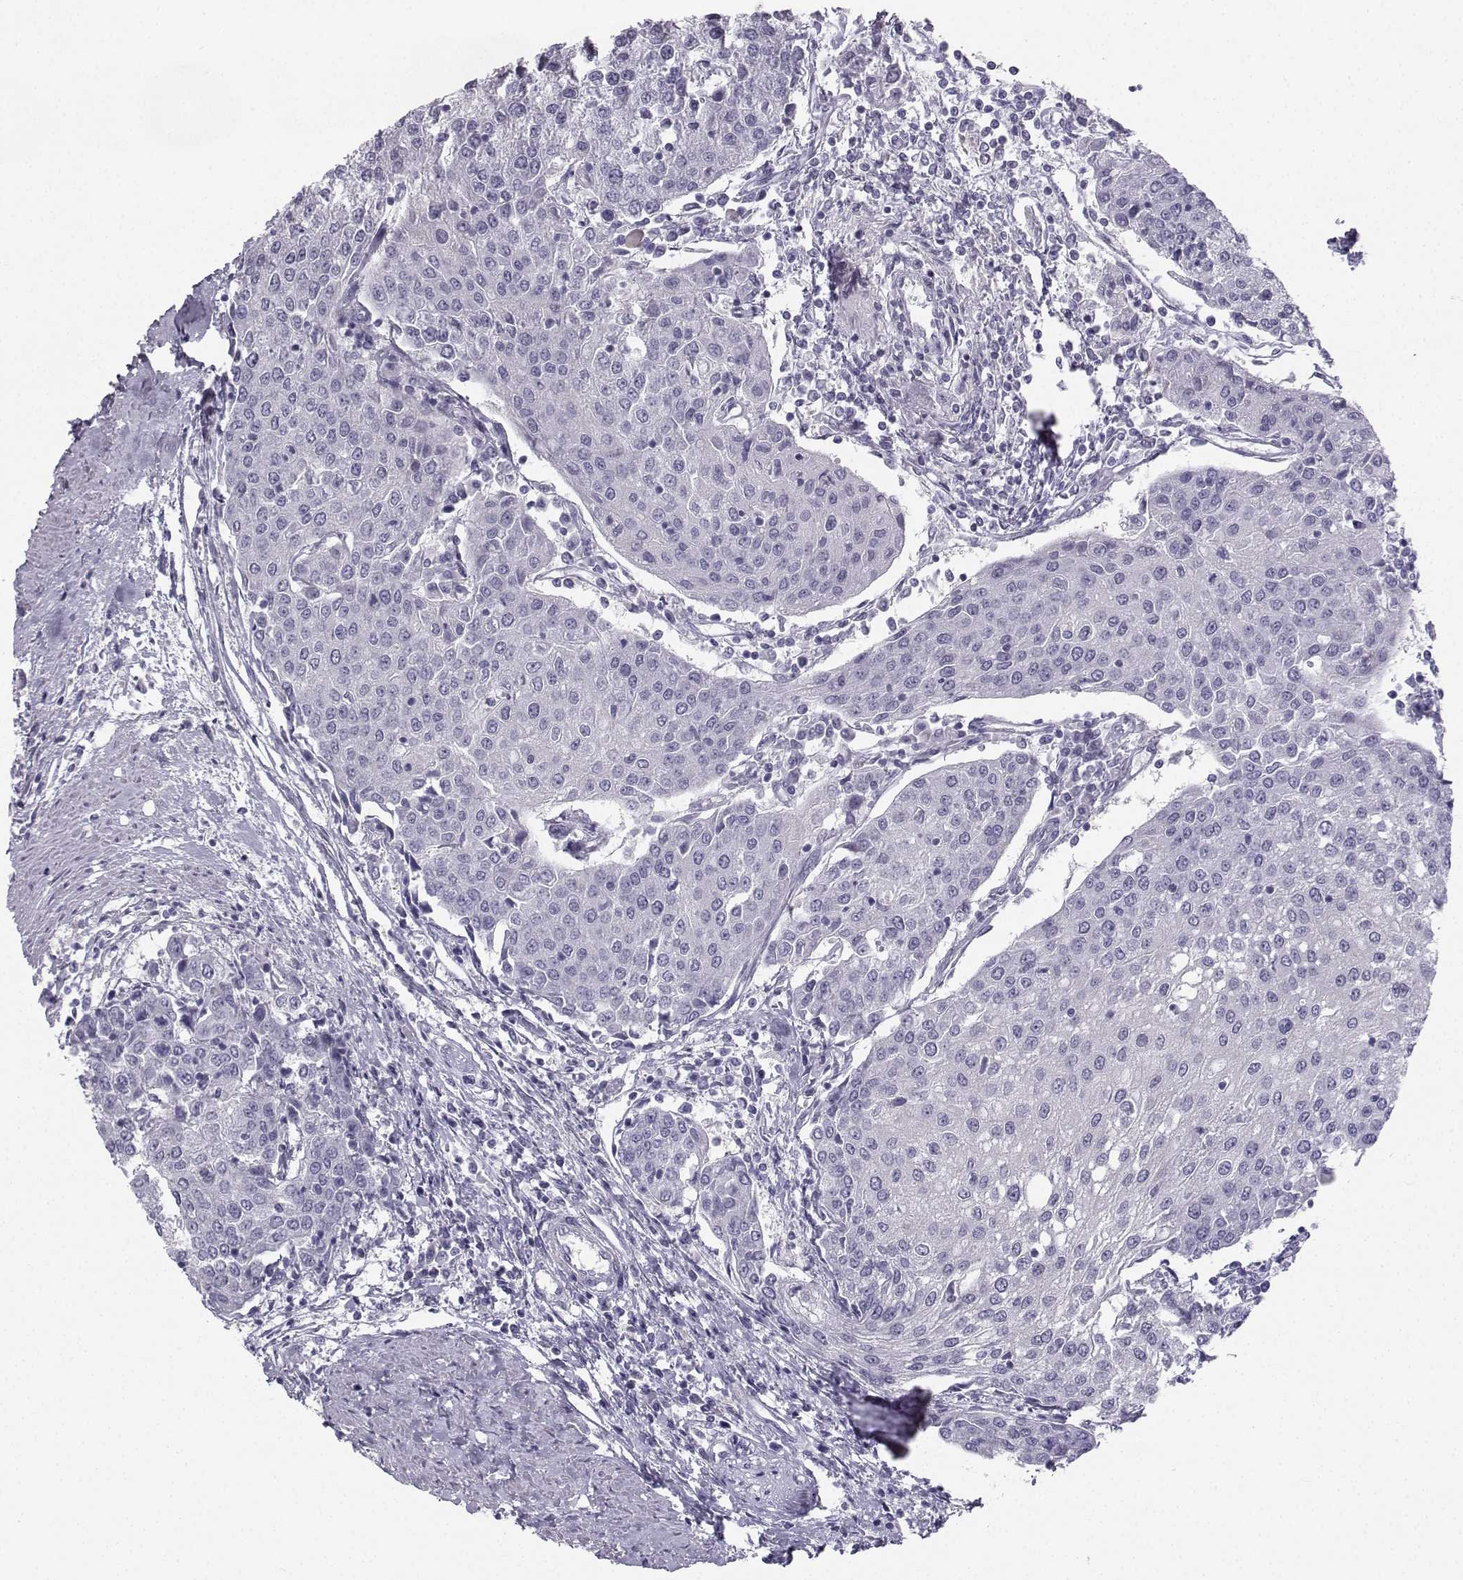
{"staining": {"intensity": "negative", "quantity": "none", "location": "none"}, "tissue": "urothelial cancer", "cell_type": "Tumor cells", "image_type": "cancer", "snomed": [{"axis": "morphology", "description": "Urothelial carcinoma, High grade"}, {"axis": "topography", "description": "Urinary bladder"}], "caption": "Urothelial carcinoma (high-grade) was stained to show a protein in brown. There is no significant staining in tumor cells.", "gene": "SYCE1", "patient": {"sex": "female", "age": 85}}